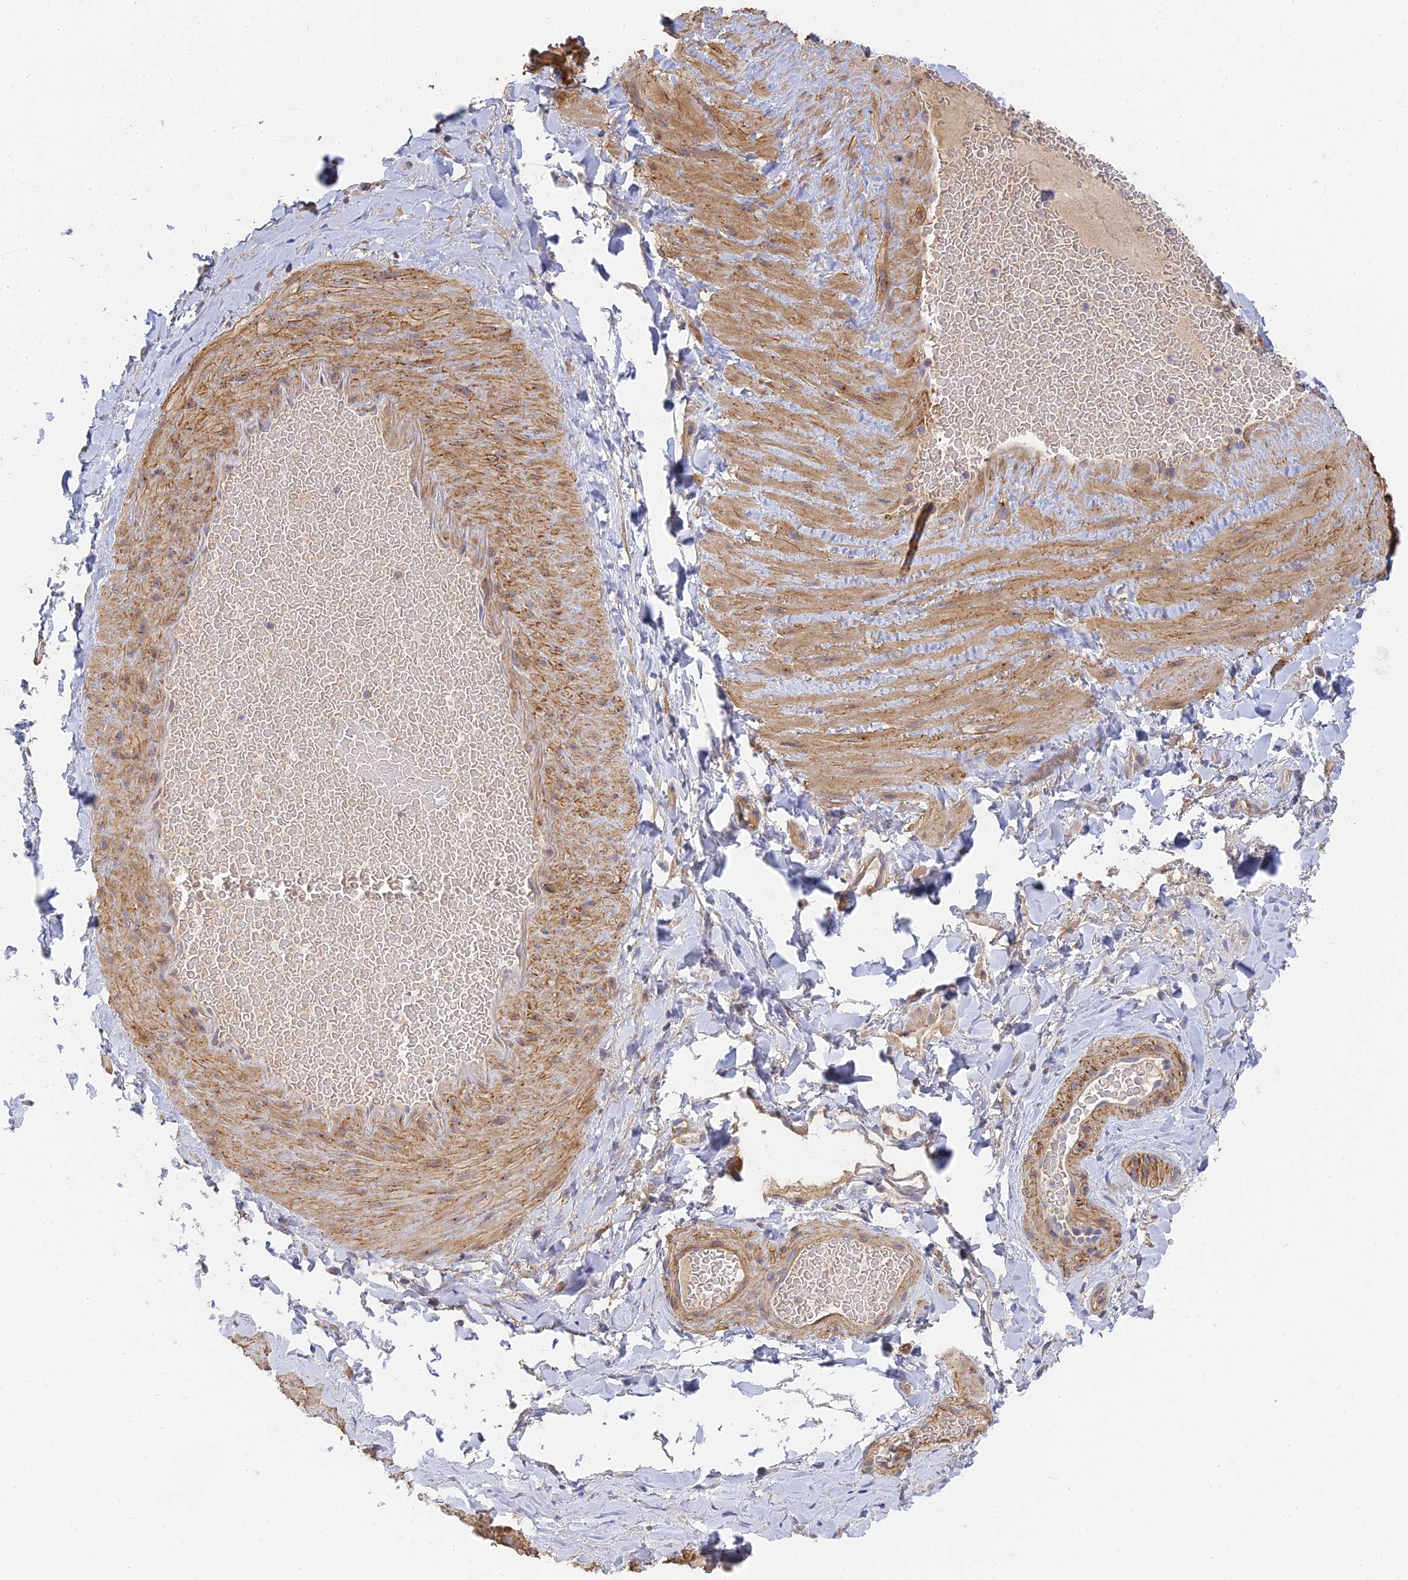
{"staining": {"intensity": "weak", "quantity": "25%-75%", "location": "cytoplasmic/membranous"}, "tissue": "adipose tissue", "cell_type": "Adipocytes", "image_type": "normal", "snomed": [{"axis": "morphology", "description": "Normal tissue, NOS"}, {"axis": "topography", "description": "Soft tissue"}, {"axis": "topography", "description": "Vascular tissue"}], "caption": "Adipose tissue was stained to show a protein in brown. There is low levels of weak cytoplasmic/membranous positivity in about 25%-75% of adipocytes. Immunohistochemistry stains the protein in brown and the nuclei are stained blue.", "gene": "MRPL15", "patient": {"sex": "male", "age": 54}}